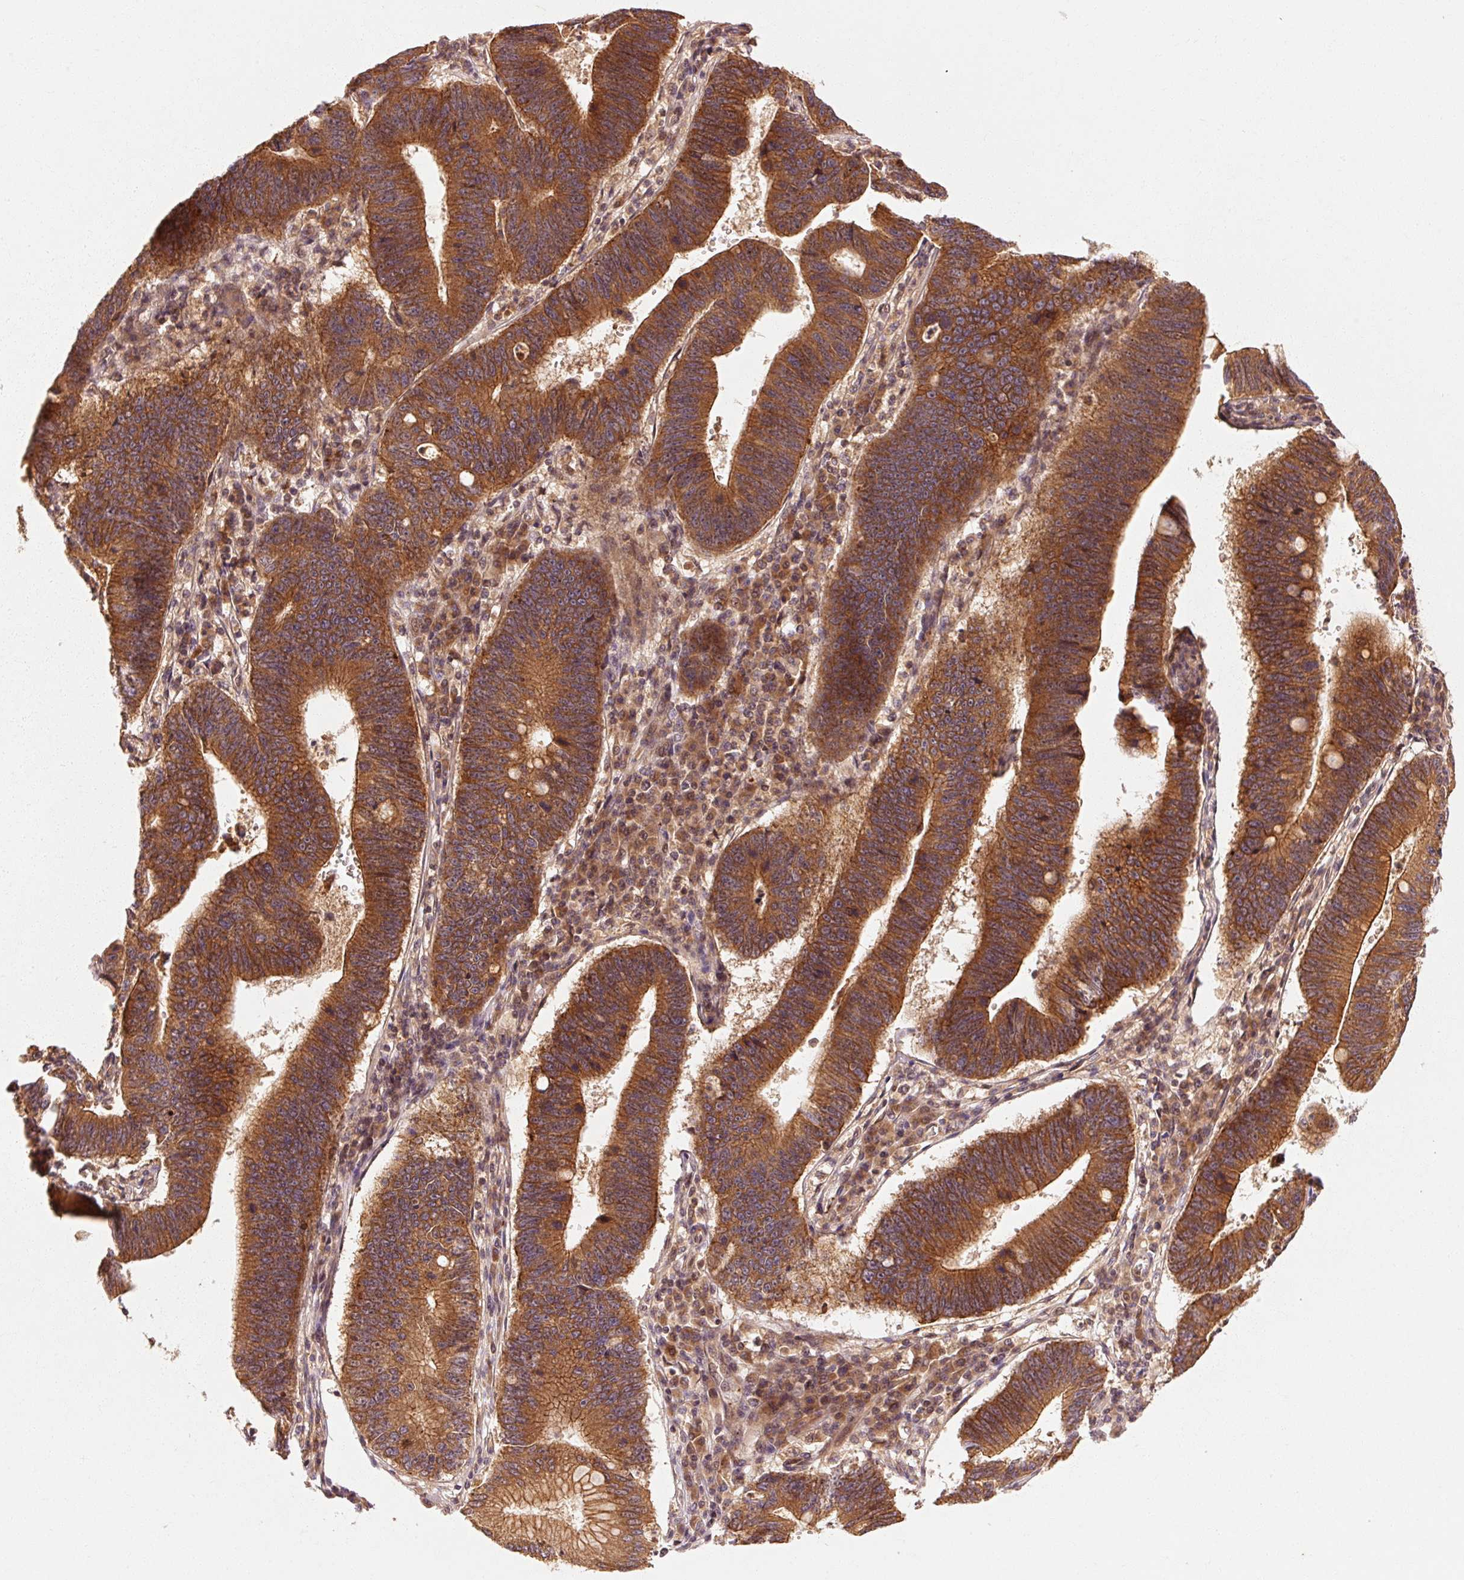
{"staining": {"intensity": "strong", "quantity": ">75%", "location": "cytoplasmic/membranous"}, "tissue": "stomach cancer", "cell_type": "Tumor cells", "image_type": "cancer", "snomed": [{"axis": "morphology", "description": "Adenocarcinoma, NOS"}, {"axis": "topography", "description": "Stomach"}], "caption": "A micrograph showing strong cytoplasmic/membranous staining in approximately >75% of tumor cells in stomach cancer (adenocarcinoma), as visualized by brown immunohistochemical staining.", "gene": "CTNNA1", "patient": {"sex": "male", "age": 59}}